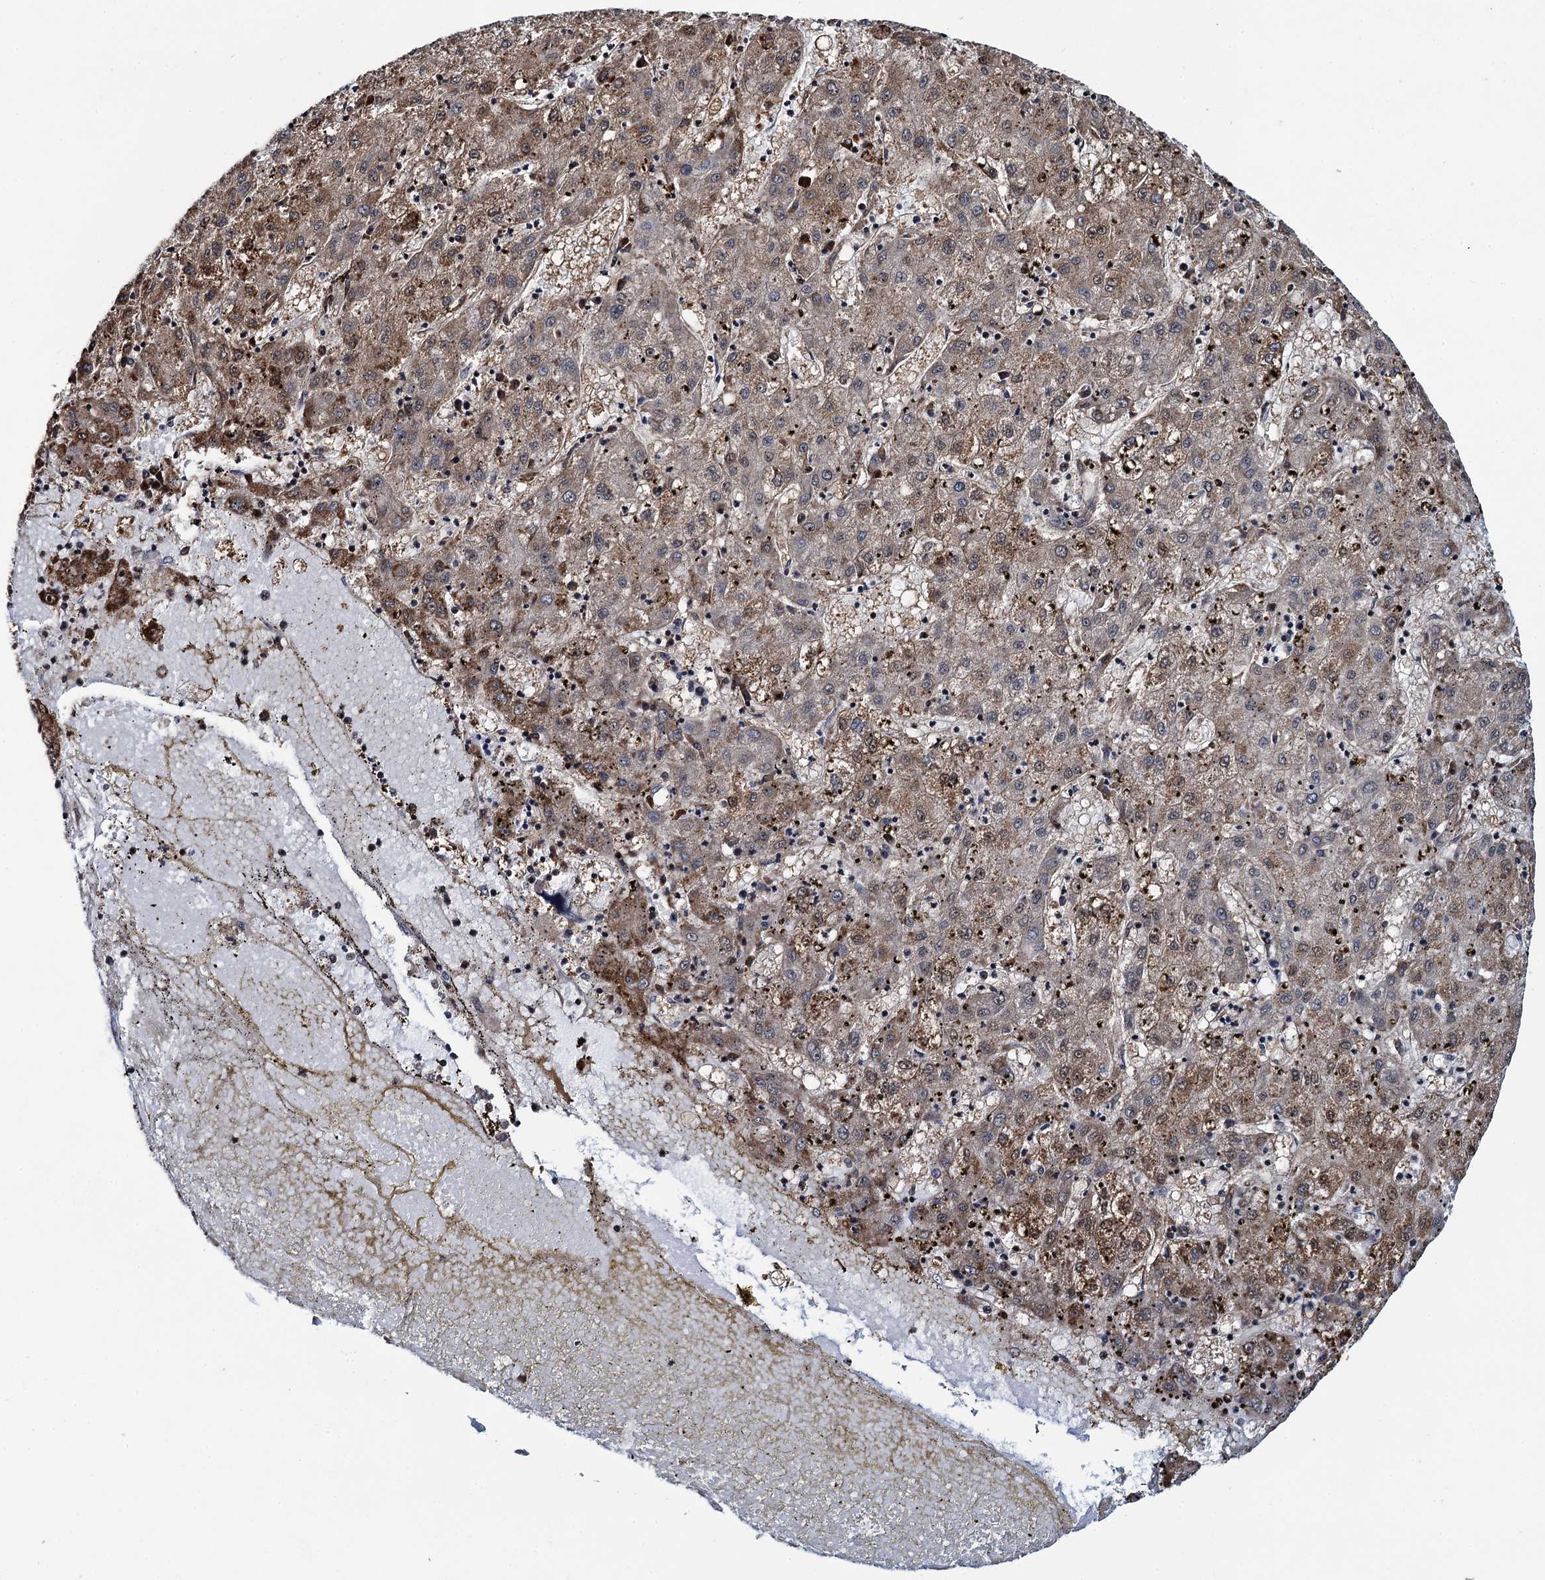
{"staining": {"intensity": "moderate", "quantity": ">75%", "location": "cytoplasmic/membranous"}, "tissue": "liver cancer", "cell_type": "Tumor cells", "image_type": "cancer", "snomed": [{"axis": "morphology", "description": "Carcinoma, Hepatocellular, NOS"}, {"axis": "topography", "description": "Liver"}], "caption": "Immunohistochemistry of hepatocellular carcinoma (liver) reveals medium levels of moderate cytoplasmic/membranous expression in about >75% of tumor cells.", "gene": "CCDC102A", "patient": {"sex": "male", "age": 72}}